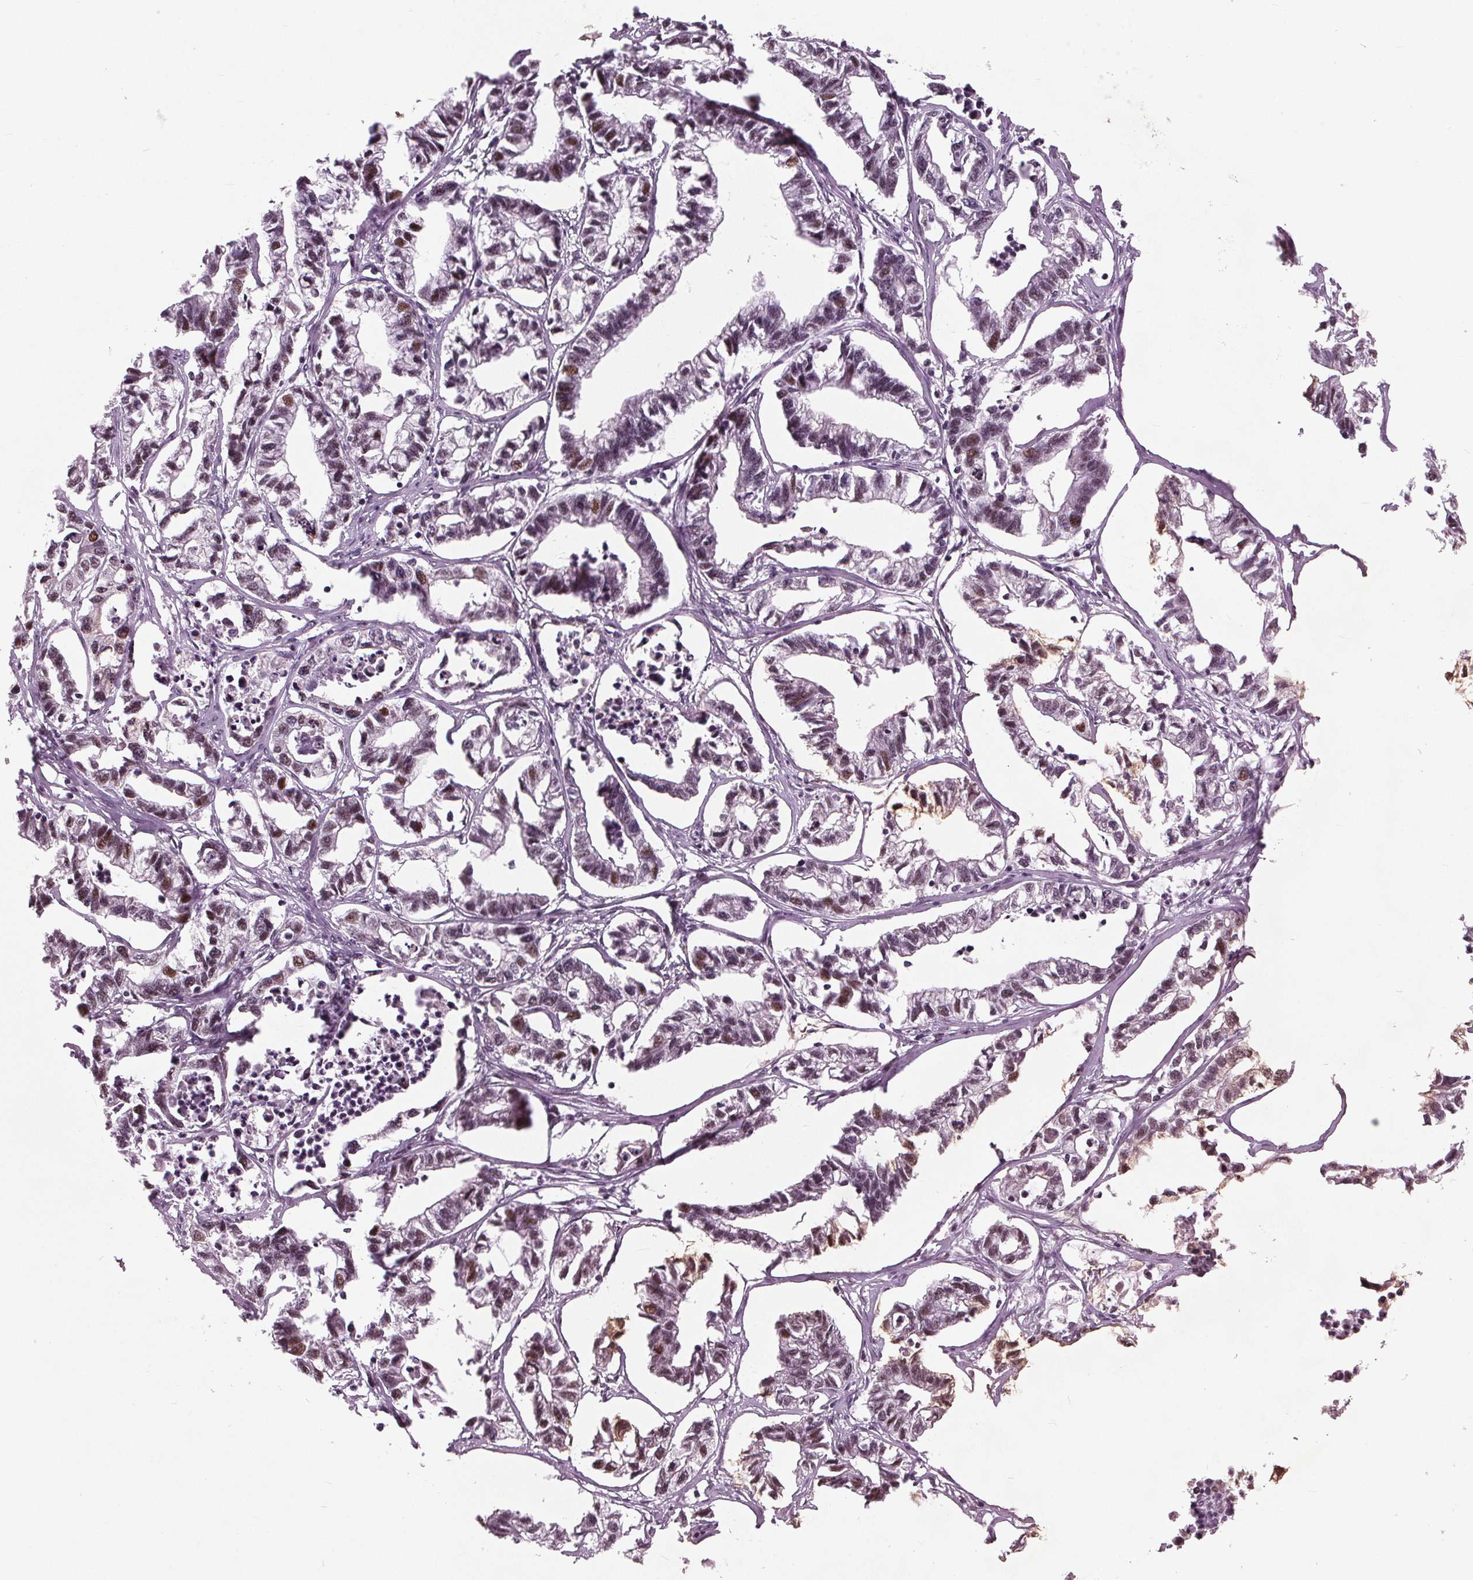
{"staining": {"intensity": "moderate", "quantity": ">75%", "location": "nuclear"}, "tissue": "stomach cancer", "cell_type": "Tumor cells", "image_type": "cancer", "snomed": [{"axis": "morphology", "description": "Adenocarcinoma, NOS"}, {"axis": "topography", "description": "Stomach"}], "caption": "About >75% of tumor cells in human stomach cancer (adenocarcinoma) exhibit moderate nuclear protein expression as visualized by brown immunohistochemical staining.", "gene": "TTC34", "patient": {"sex": "male", "age": 83}}